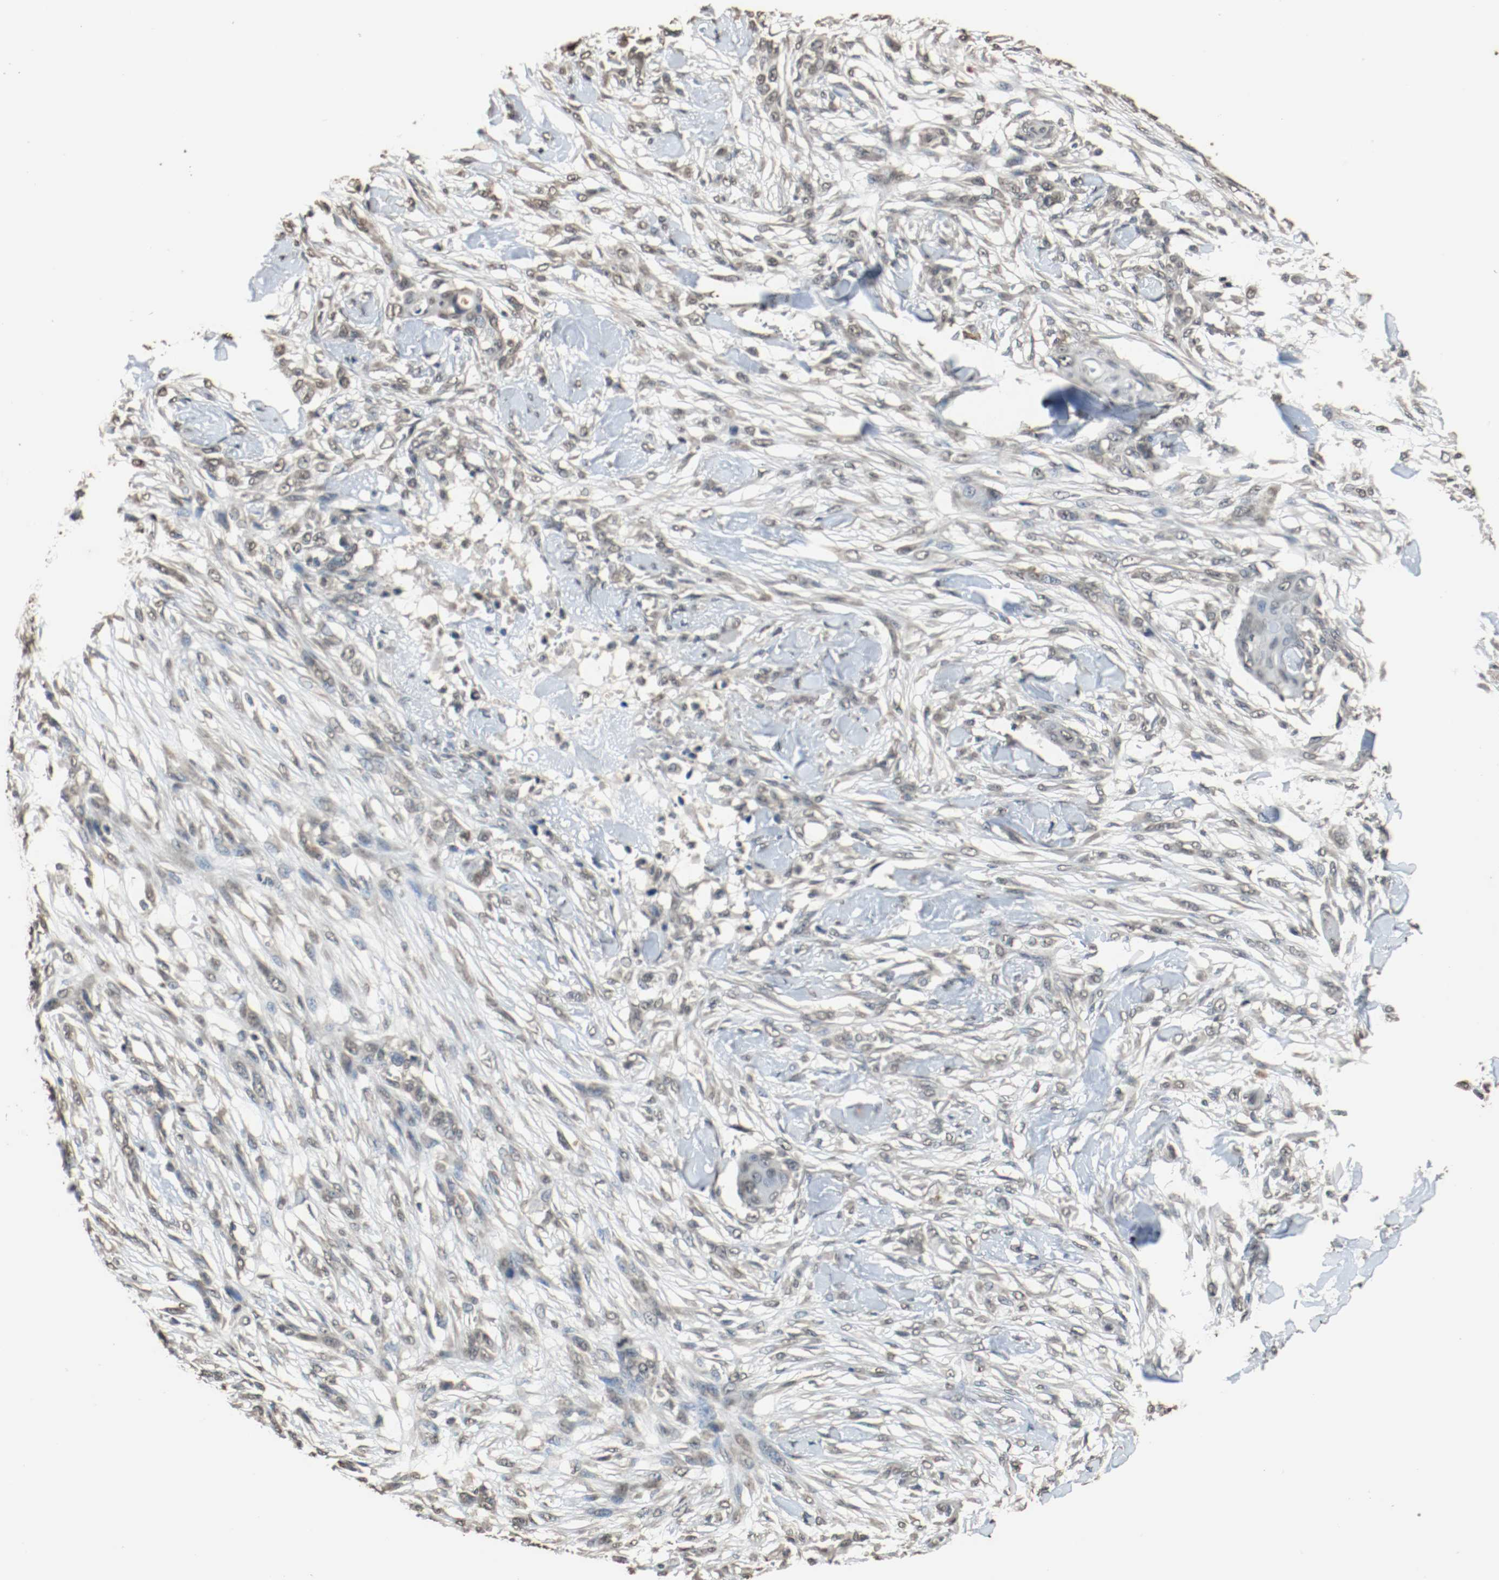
{"staining": {"intensity": "negative", "quantity": "none", "location": "none"}, "tissue": "skin cancer", "cell_type": "Tumor cells", "image_type": "cancer", "snomed": [{"axis": "morphology", "description": "Normal tissue, NOS"}, {"axis": "morphology", "description": "Squamous cell carcinoma, NOS"}, {"axis": "topography", "description": "Skin"}], "caption": "High magnification brightfield microscopy of skin squamous cell carcinoma stained with DAB (brown) and counterstained with hematoxylin (blue): tumor cells show no significant staining.", "gene": "RTN4", "patient": {"sex": "female", "age": 59}}